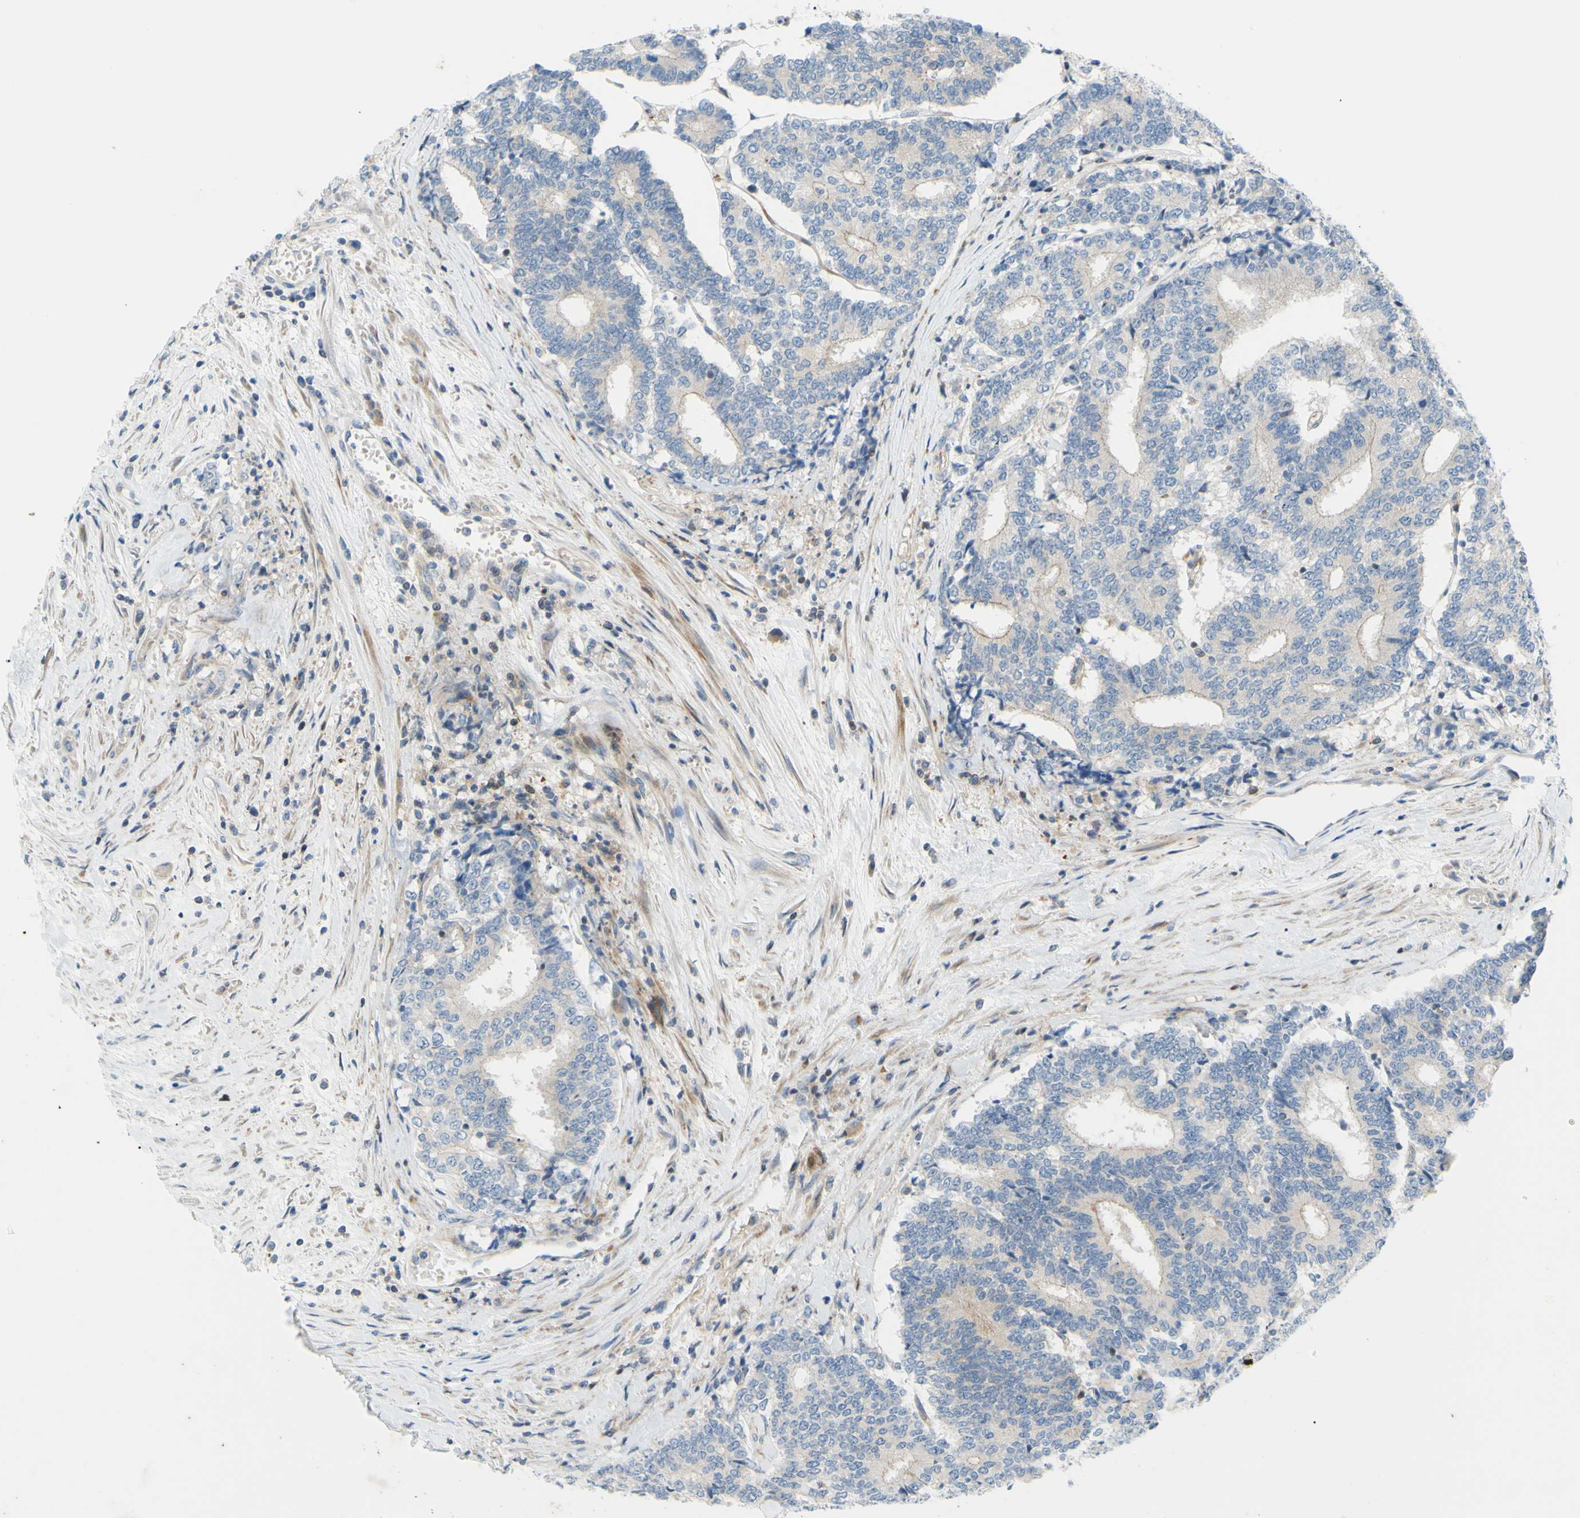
{"staining": {"intensity": "weak", "quantity": "25%-75%", "location": "cytoplasmic/membranous"}, "tissue": "prostate cancer", "cell_type": "Tumor cells", "image_type": "cancer", "snomed": [{"axis": "morphology", "description": "Normal tissue, NOS"}, {"axis": "morphology", "description": "Adenocarcinoma, High grade"}, {"axis": "topography", "description": "Prostate"}, {"axis": "topography", "description": "Seminal veicle"}], "caption": "This micrograph exhibits immunohistochemistry (IHC) staining of prostate cancer (adenocarcinoma (high-grade)), with low weak cytoplasmic/membranous staining in approximately 25%-75% of tumor cells.", "gene": "PAK2", "patient": {"sex": "male", "age": 55}}